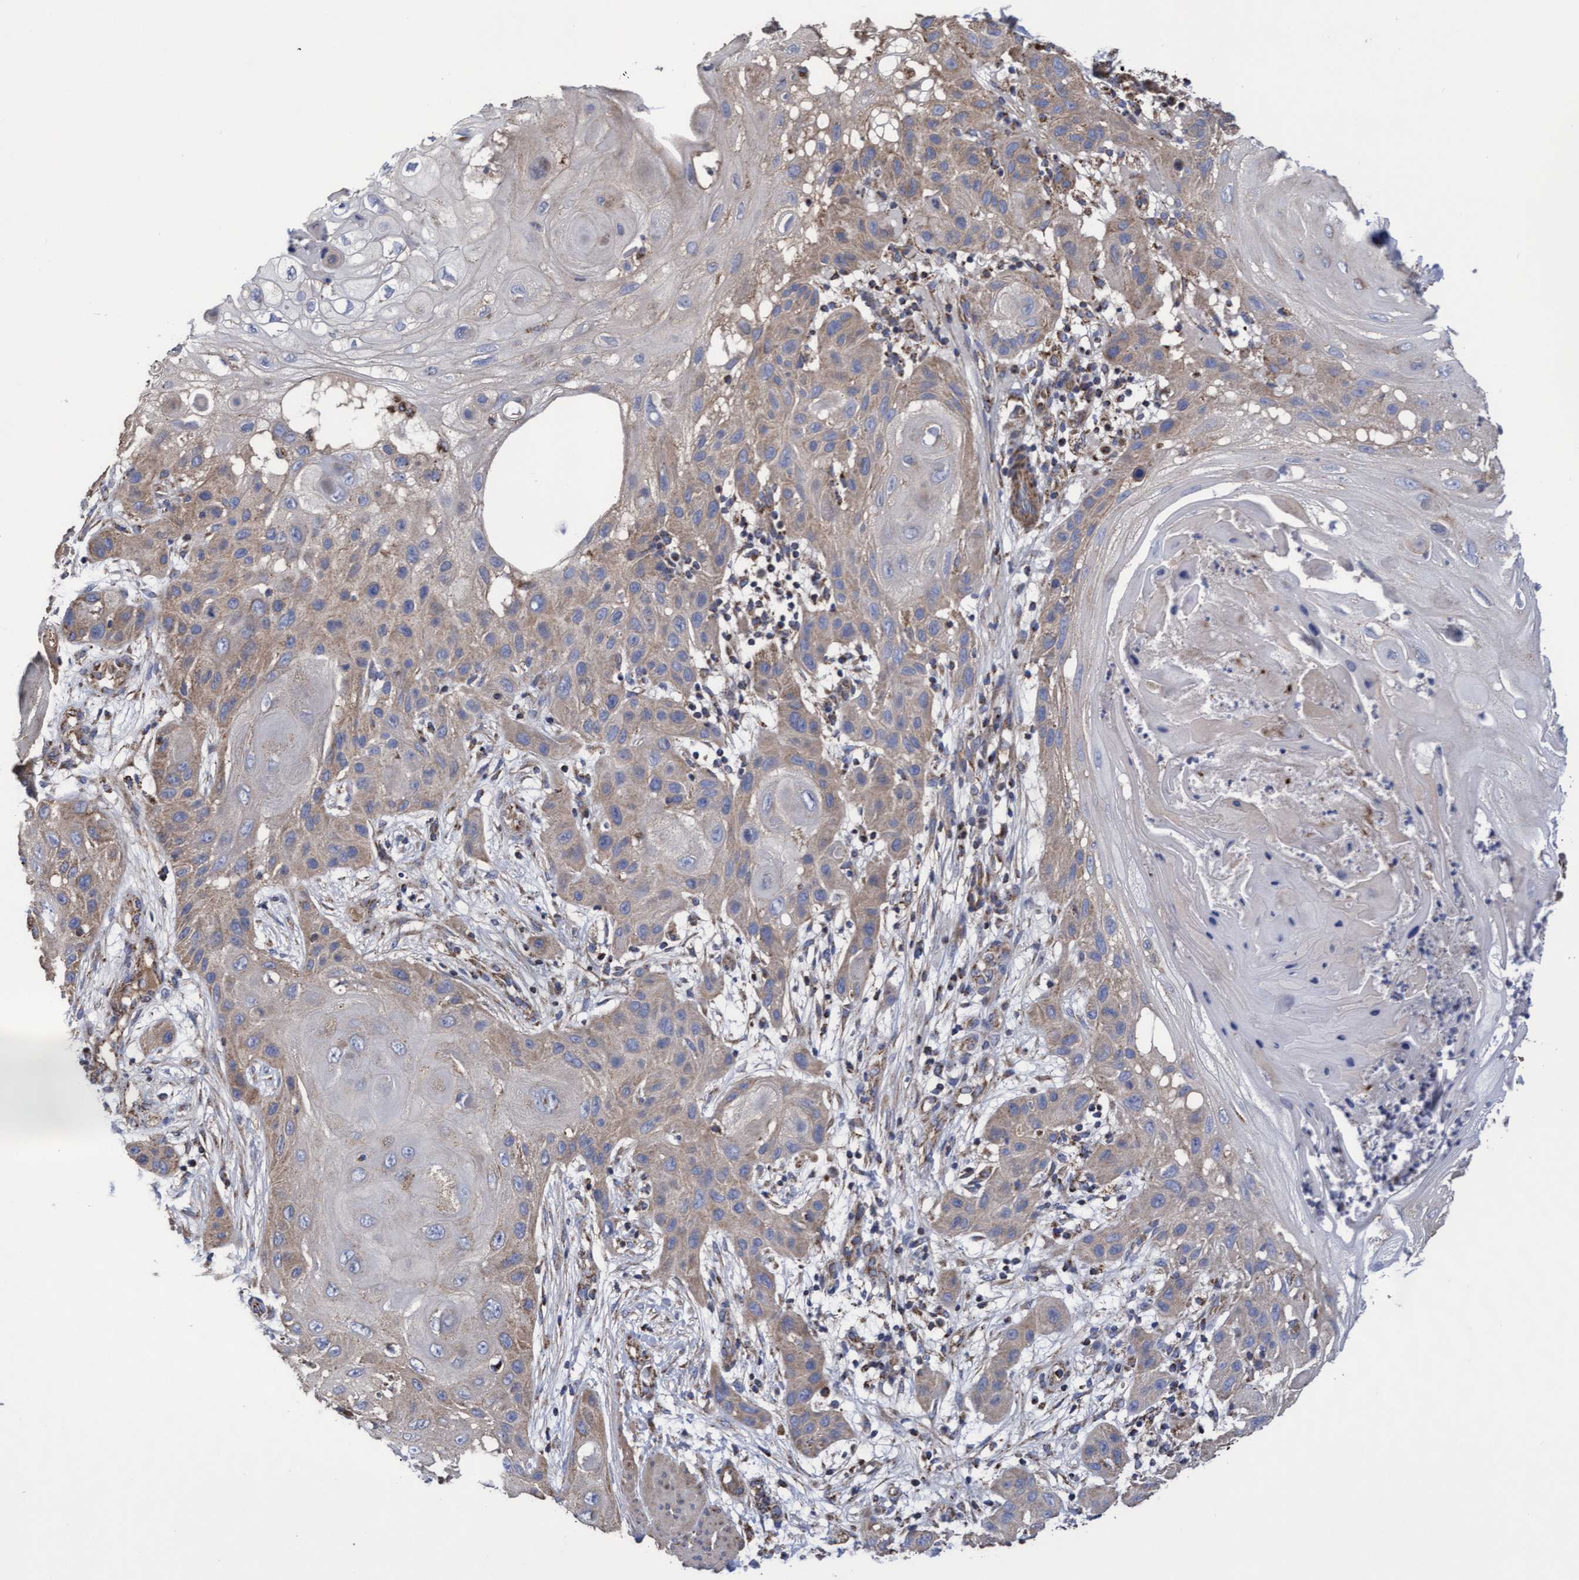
{"staining": {"intensity": "moderate", "quantity": ">75%", "location": "cytoplasmic/membranous"}, "tissue": "skin cancer", "cell_type": "Tumor cells", "image_type": "cancer", "snomed": [{"axis": "morphology", "description": "Squamous cell carcinoma, NOS"}, {"axis": "topography", "description": "Skin"}], "caption": "Moderate cytoplasmic/membranous protein positivity is appreciated in about >75% of tumor cells in squamous cell carcinoma (skin). (DAB = brown stain, brightfield microscopy at high magnification).", "gene": "COBL", "patient": {"sex": "female", "age": 96}}